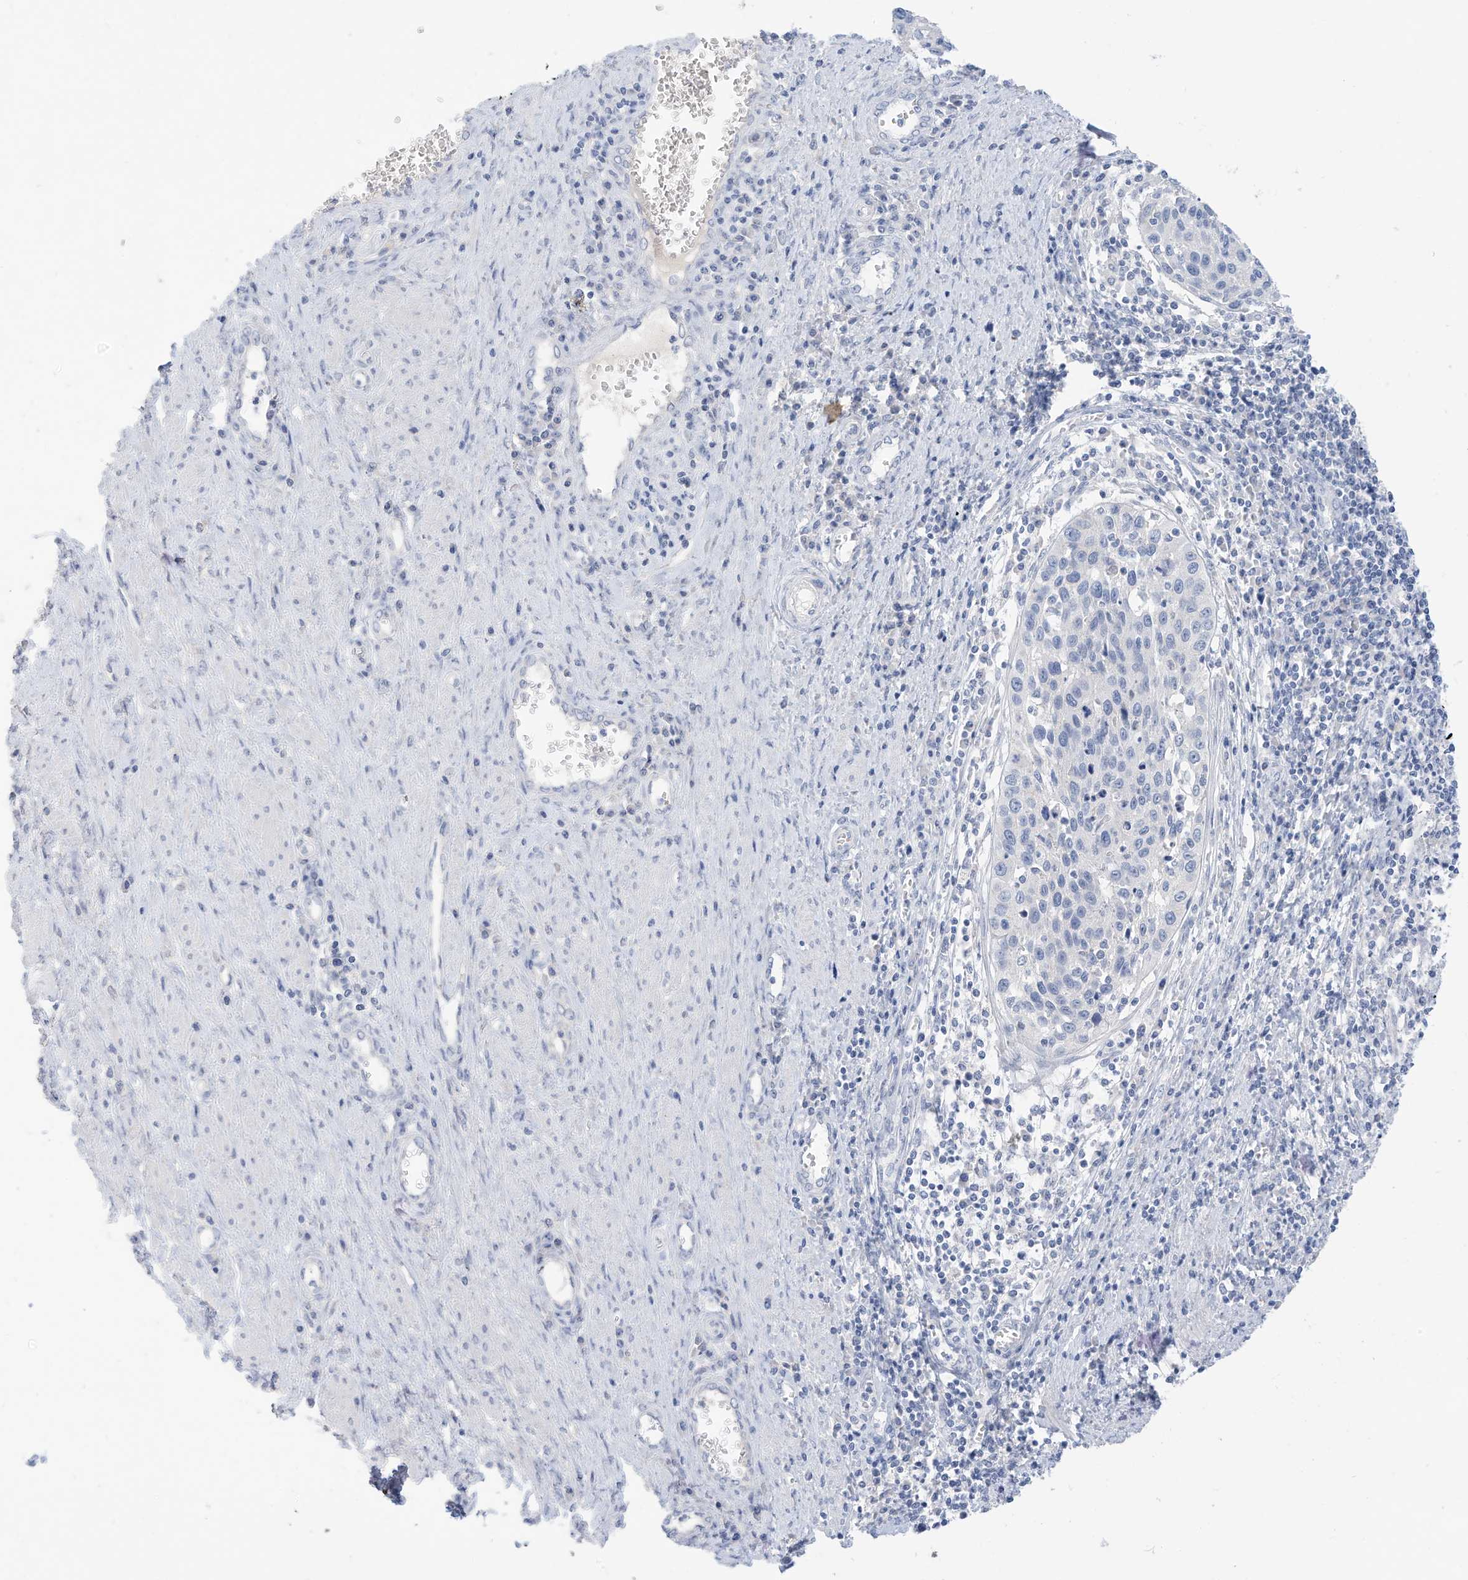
{"staining": {"intensity": "negative", "quantity": "none", "location": "none"}, "tissue": "cervical cancer", "cell_type": "Tumor cells", "image_type": "cancer", "snomed": [{"axis": "morphology", "description": "Squamous cell carcinoma, NOS"}, {"axis": "topography", "description": "Cervix"}], "caption": "Cervical cancer (squamous cell carcinoma) was stained to show a protein in brown. There is no significant staining in tumor cells.", "gene": "SPOCD1", "patient": {"sex": "female", "age": 32}}